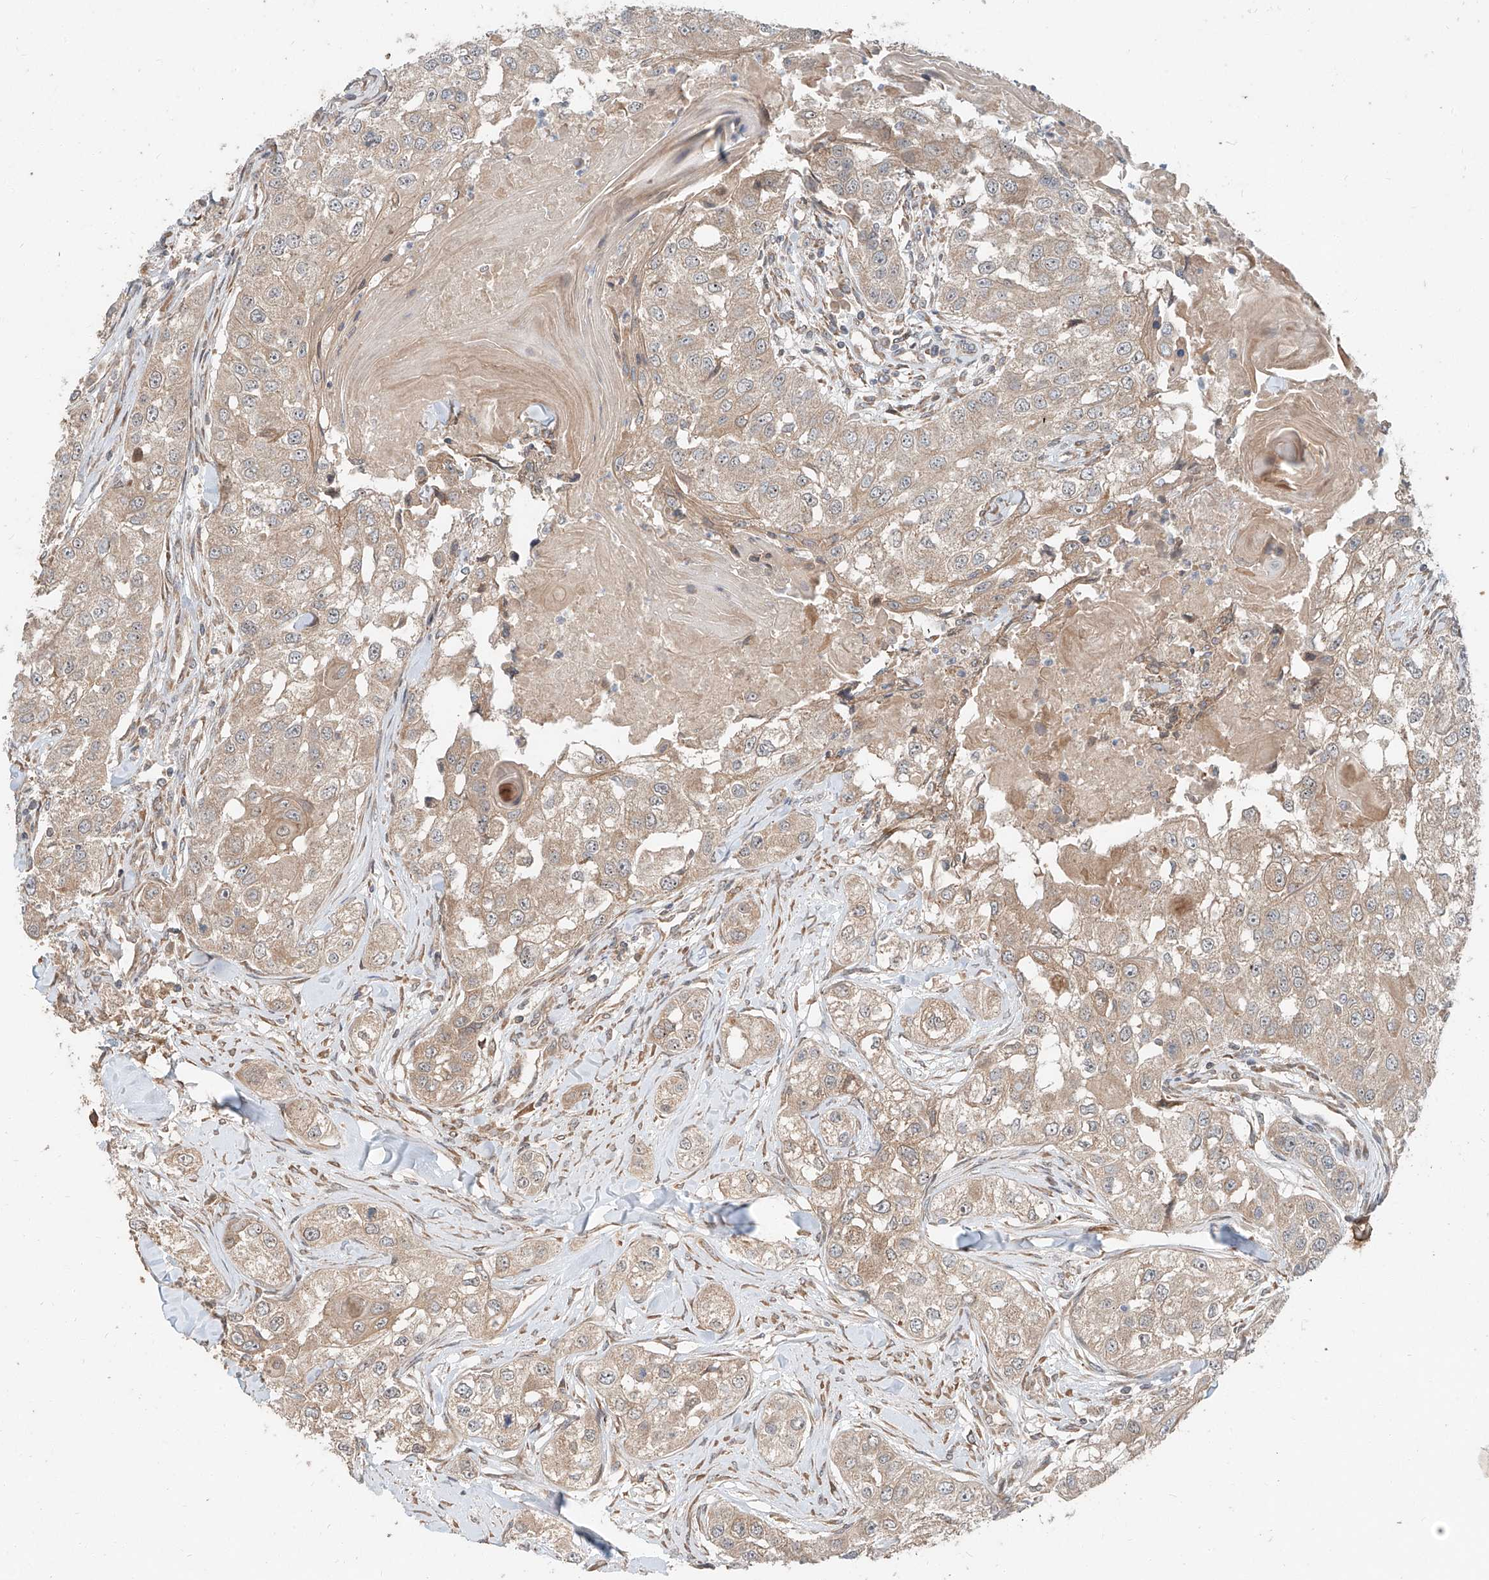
{"staining": {"intensity": "moderate", "quantity": ">75%", "location": "cytoplasmic/membranous"}, "tissue": "head and neck cancer", "cell_type": "Tumor cells", "image_type": "cancer", "snomed": [{"axis": "morphology", "description": "Normal tissue, NOS"}, {"axis": "morphology", "description": "Squamous cell carcinoma, NOS"}, {"axis": "topography", "description": "Skeletal muscle"}, {"axis": "topography", "description": "Head-Neck"}], "caption": "Protein expression analysis of head and neck squamous cell carcinoma reveals moderate cytoplasmic/membranous expression in approximately >75% of tumor cells.", "gene": "STX19", "patient": {"sex": "male", "age": 51}}